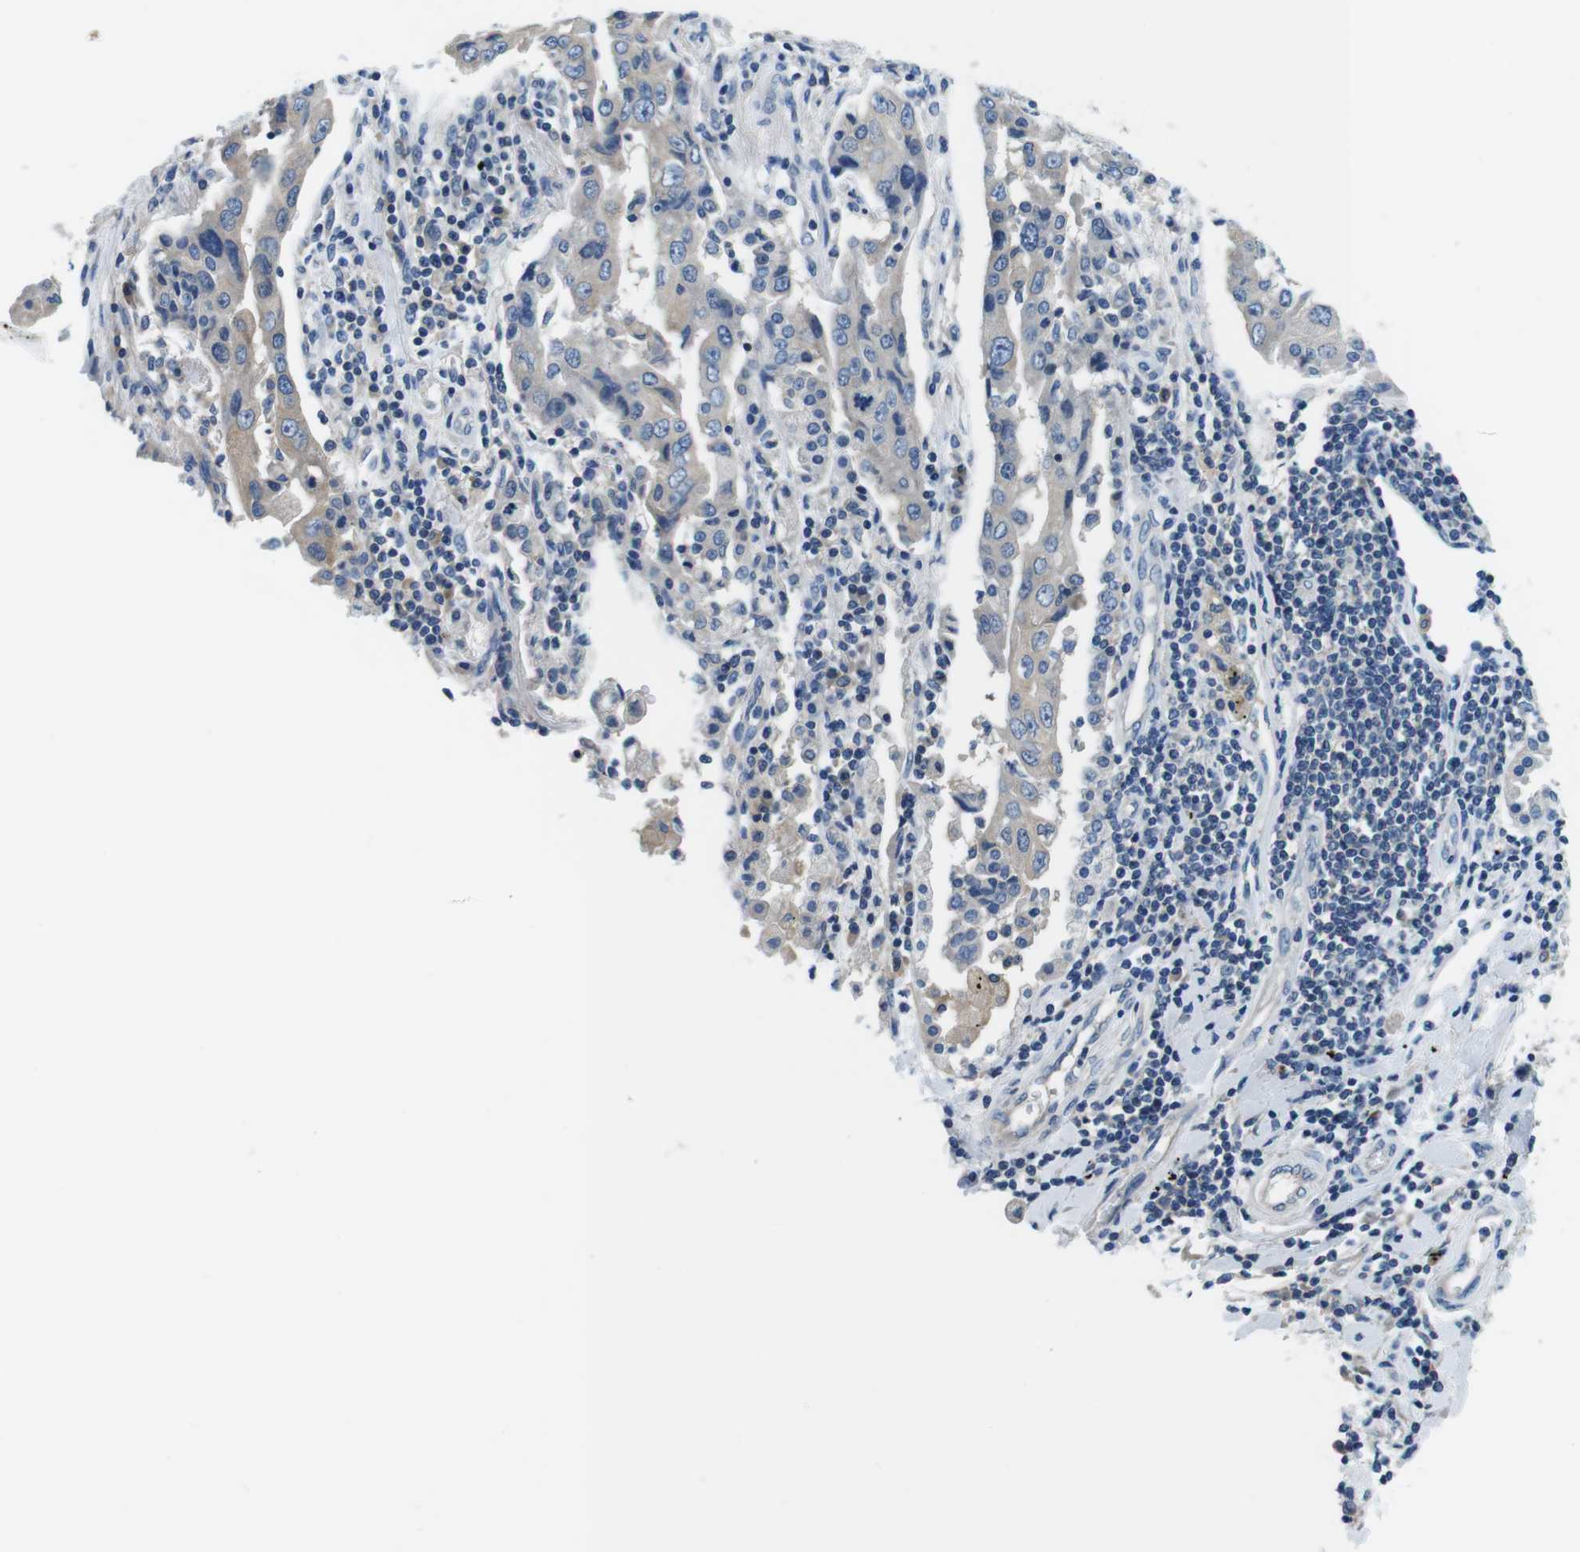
{"staining": {"intensity": "weak", "quantity": "<25%", "location": "cytoplasmic/membranous"}, "tissue": "lung cancer", "cell_type": "Tumor cells", "image_type": "cancer", "snomed": [{"axis": "morphology", "description": "Adenocarcinoma, NOS"}, {"axis": "topography", "description": "Lung"}], "caption": "High magnification brightfield microscopy of lung cancer (adenocarcinoma) stained with DAB (3,3'-diaminobenzidine) (brown) and counterstained with hematoxylin (blue): tumor cells show no significant positivity. (IHC, brightfield microscopy, high magnification).", "gene": "DENND4C", "patient": {"sex": "female", "age": 65}}